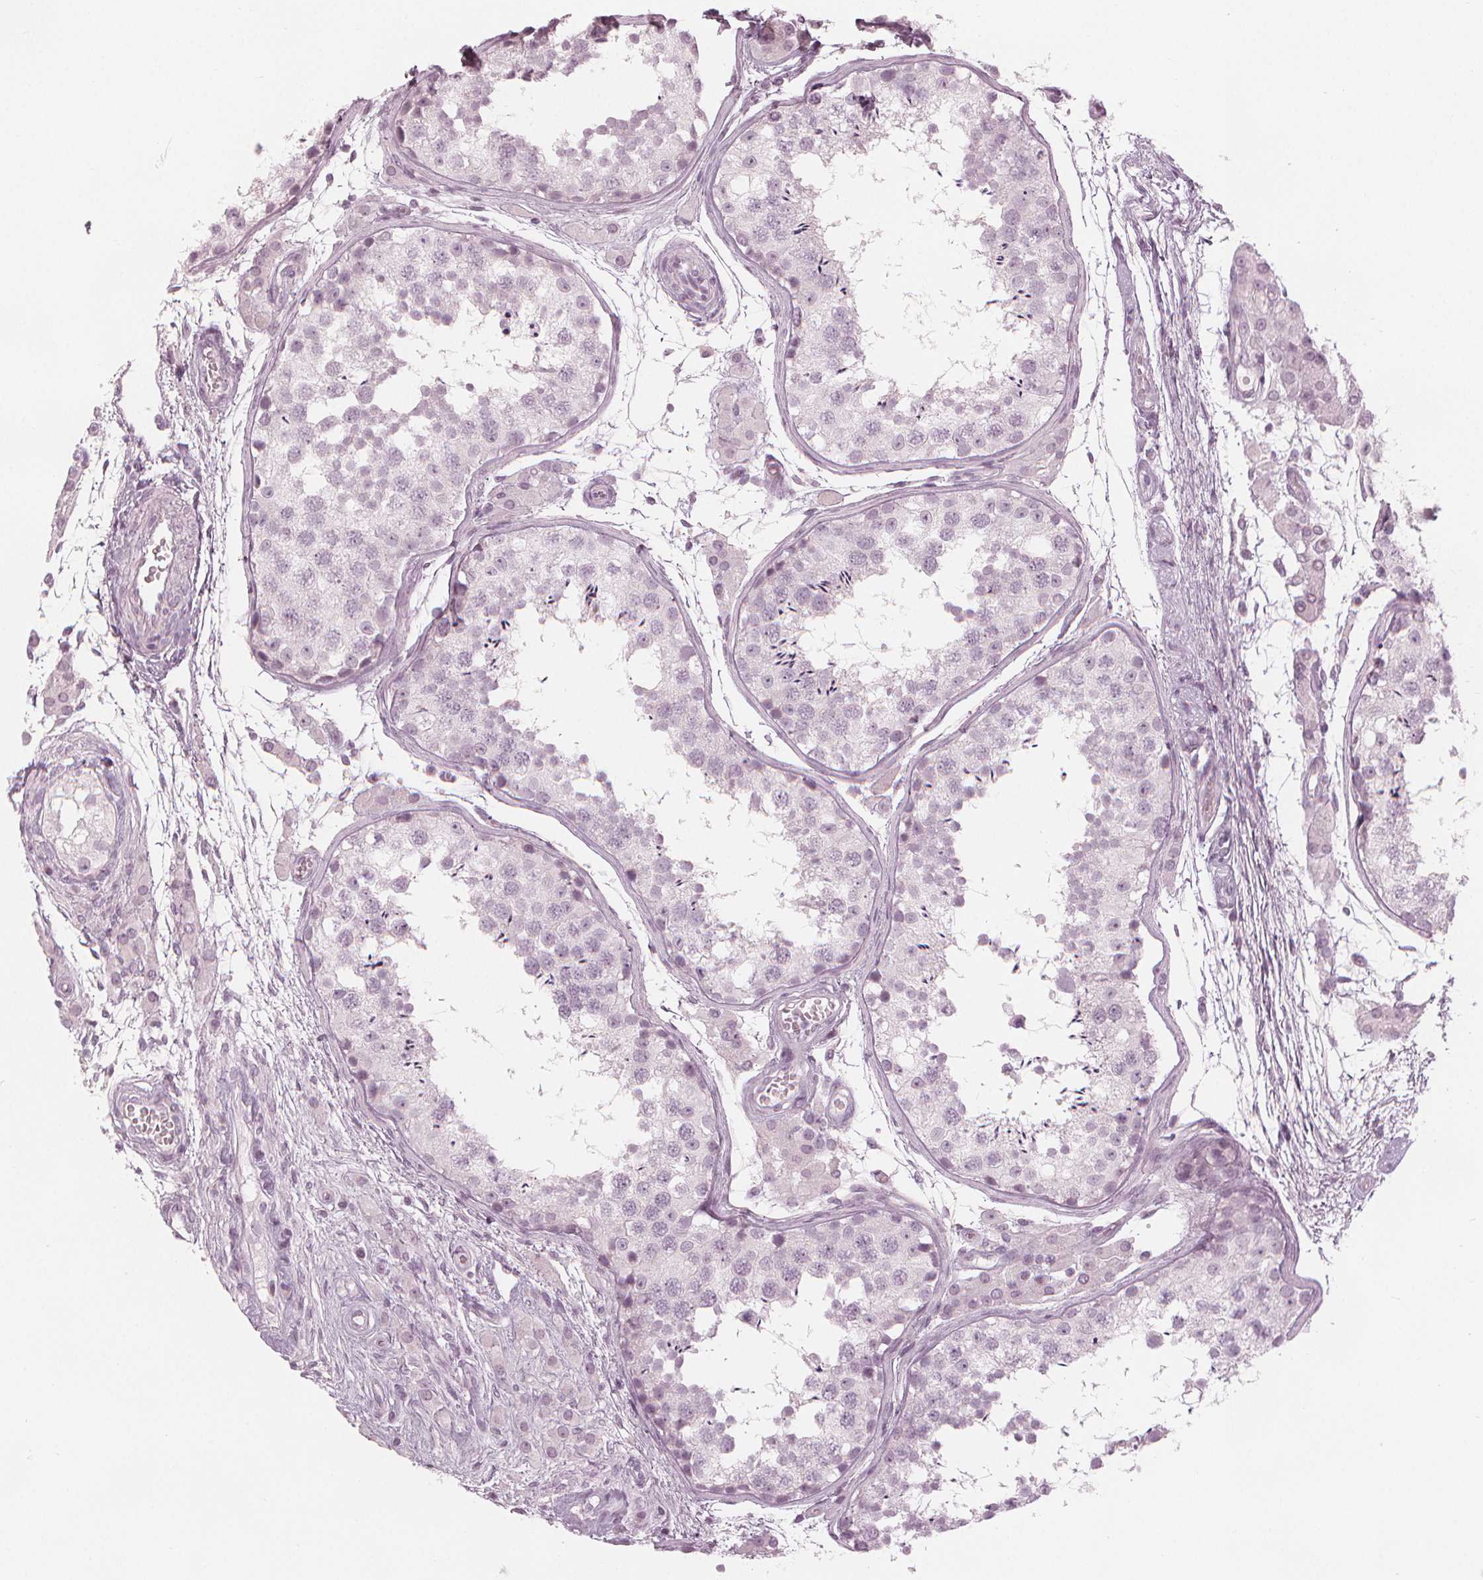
{"staining": {"intensity": "weak", "quantity": "<25%", "location": "nuclear"}, "tissue": "testis", "cell_type": "Cells in seminiferous ducts", "image_type": "normal", "snomed": [{"axis": "morphology", "description": "Normal tissue, NOS"}, {"axis": "morphology", "description": "Seminoma, NOS"}, {"axis": "topography", "description": "Testis"}], "caption": "This image is of unremarkable testis stained with IHC to label a protein in brown with the nuclei are counter-stained blue. There is no positivity in cells in seminiferous ducts. The staining is performed using DAB brown chromogen with nuclei counter-stained in using hematoxylin.", "gene": "PAEP", "patient": {"sex": "male", "age": 29}}